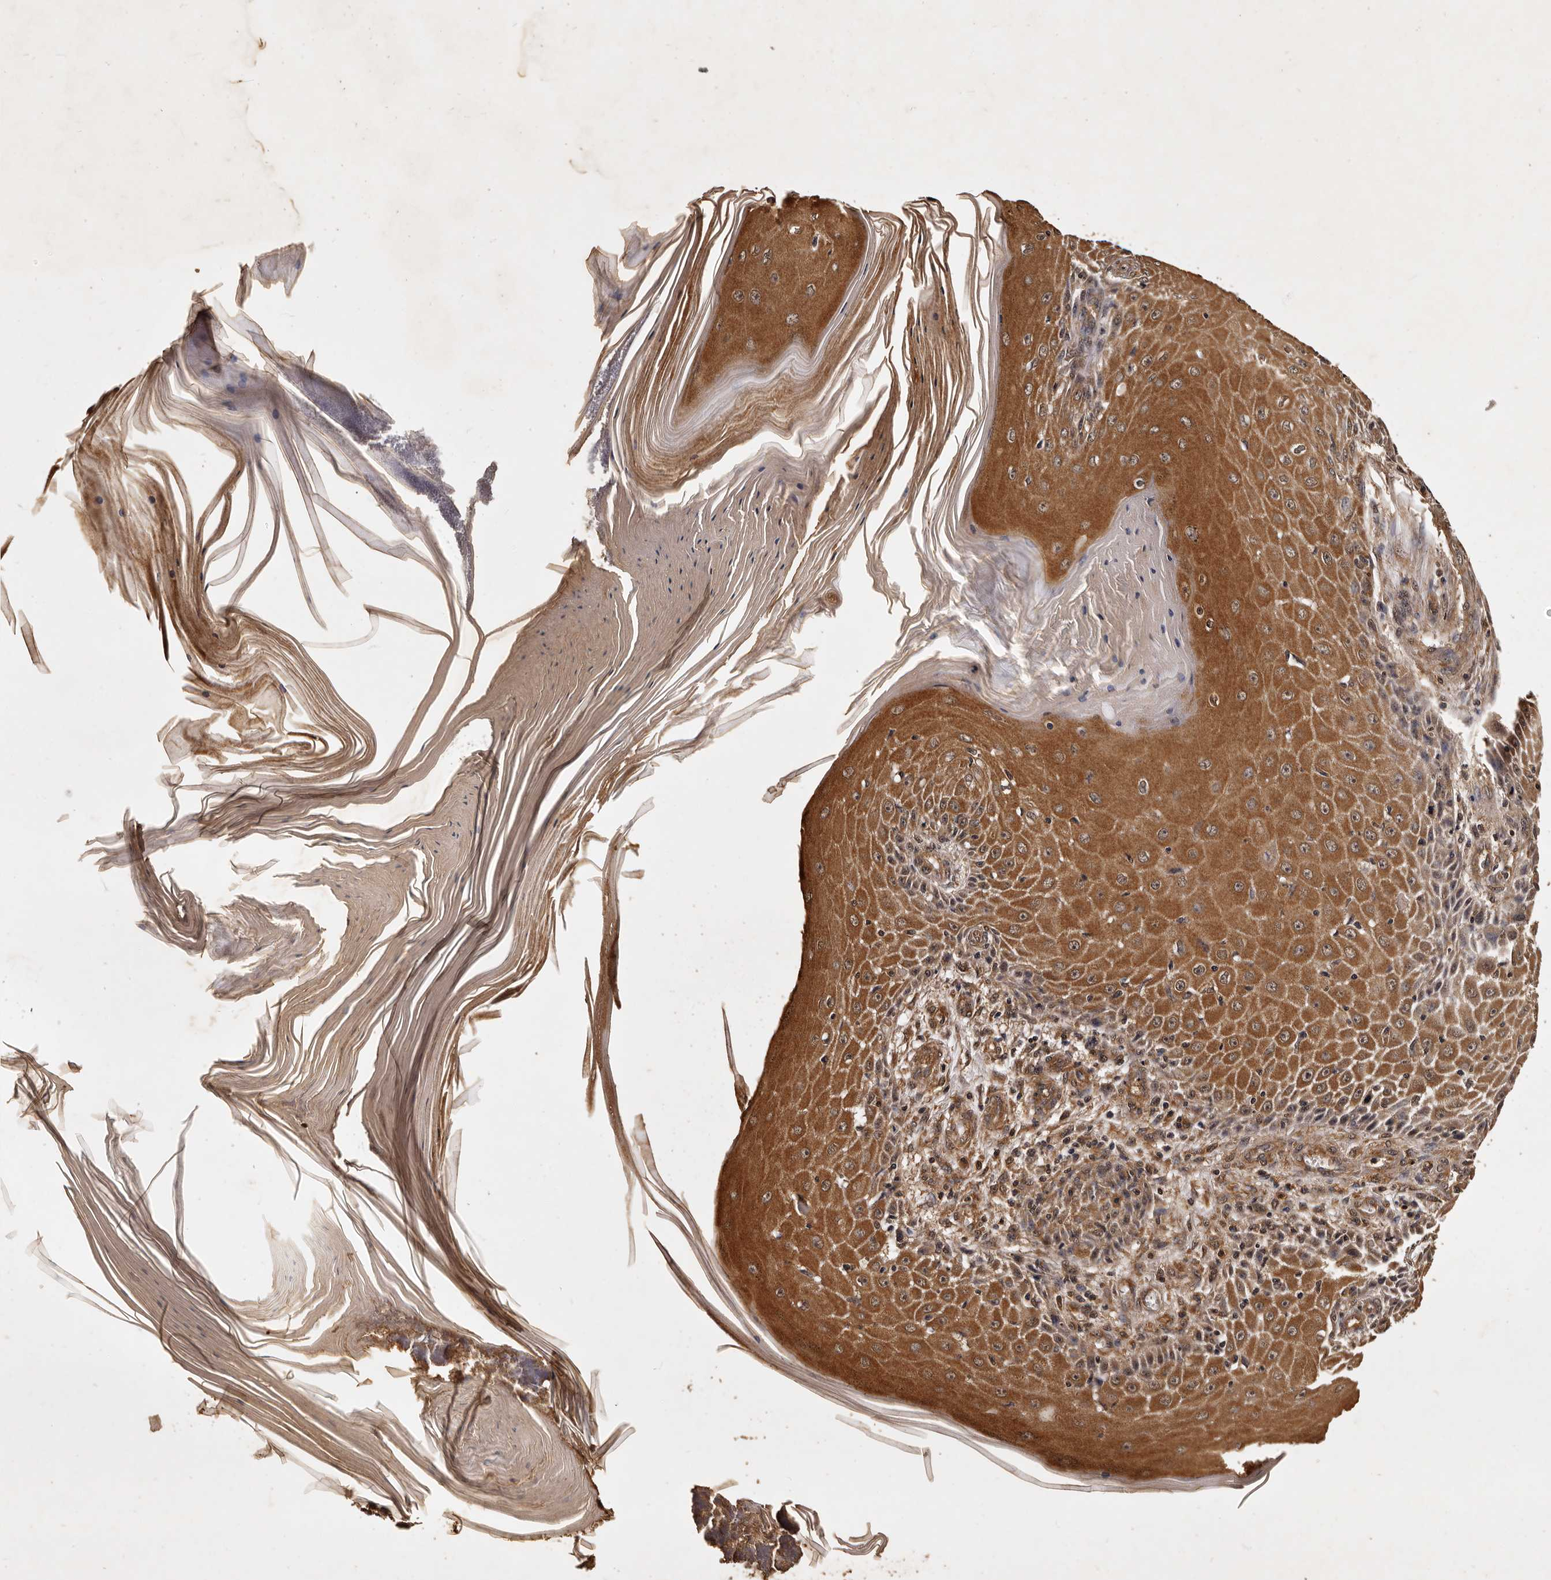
{"staining": {"intensity": "moderate", "quantity": ">75%", "location": "cytoplasmic/membranous"}, "tissue": "skin cancer", "cell_type": "Tumor cells", "image_type": "cancer", "snomed": [{"axis": "morphology", "description": "Squamous cell carcinoma, NOS"}, {"axis": "topography", "description": "Skin"}], "caption": "Skin cancer was stained to show a protein in brown. There is medium levels of moderate cytoplasmic/membranous expression in approximately >75% of tumor cells. (DAB (3,3'-diaminobenzidine) IHC, brown staining for protein, blue staining for nuclei).", "gene": "PARS2", "patient": {"sex": "female", "age": 73}}